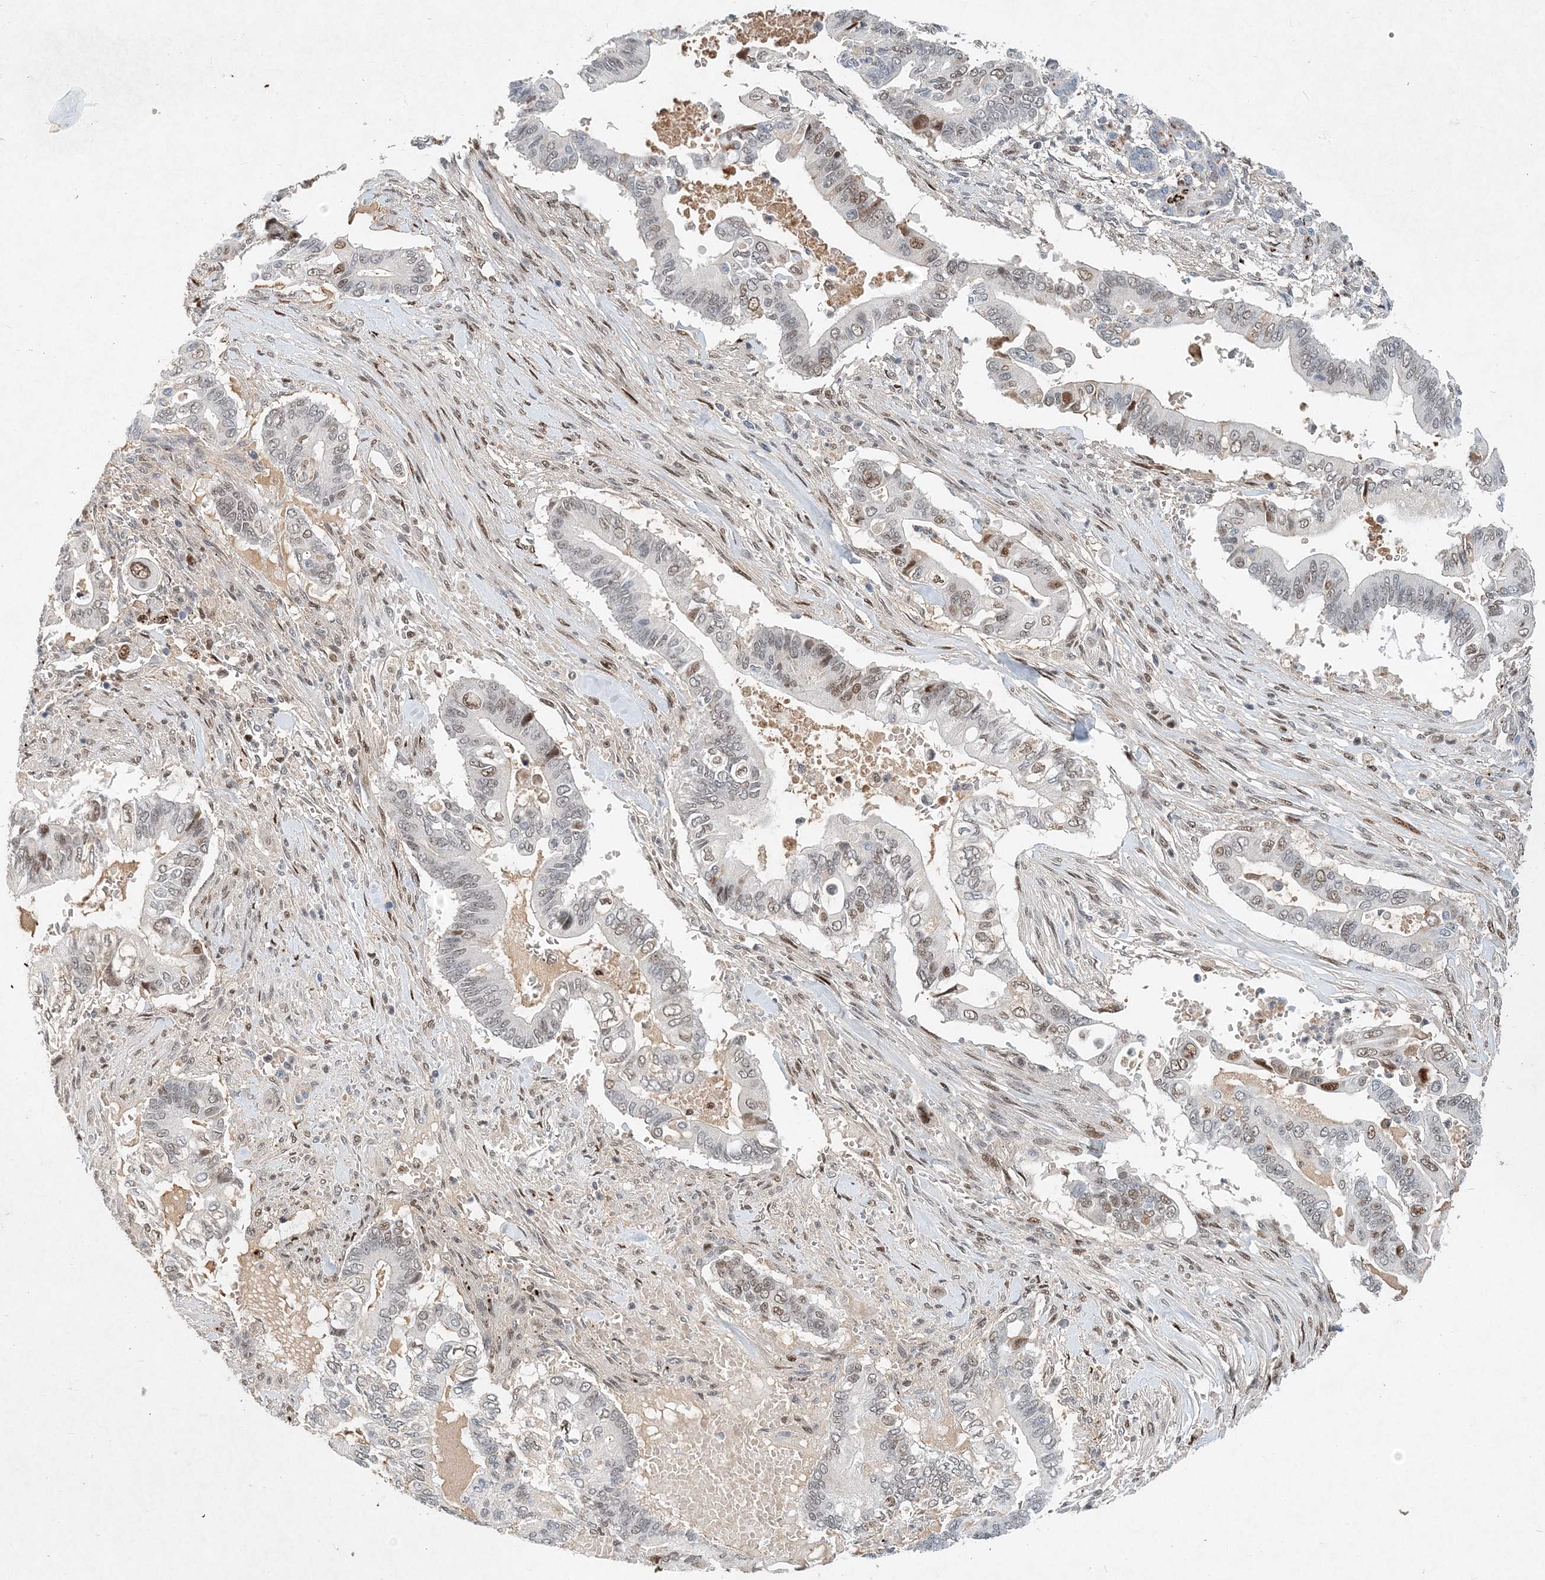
{"staining": {"intensity": "moderate", "quantity": "<25%", "location": "nuclear"}, "tissue": "pancreatic cancer", "cell_type": "Tumor cells", "image_type": "cancer", "snomed": [{"axis": "morphology", "description": "Adenocarcinoma, NOS"}, {"axis": "topography", "description": "Pancreas"}], "caption": "This is a micrograph of immunohistochemistry (IHC) staining of pancreatic cancer, which shows moderate staining in the nuclear of tumor cells.", "gene": "KPNA4", "patient": {"sex": "male", "age": 68}}